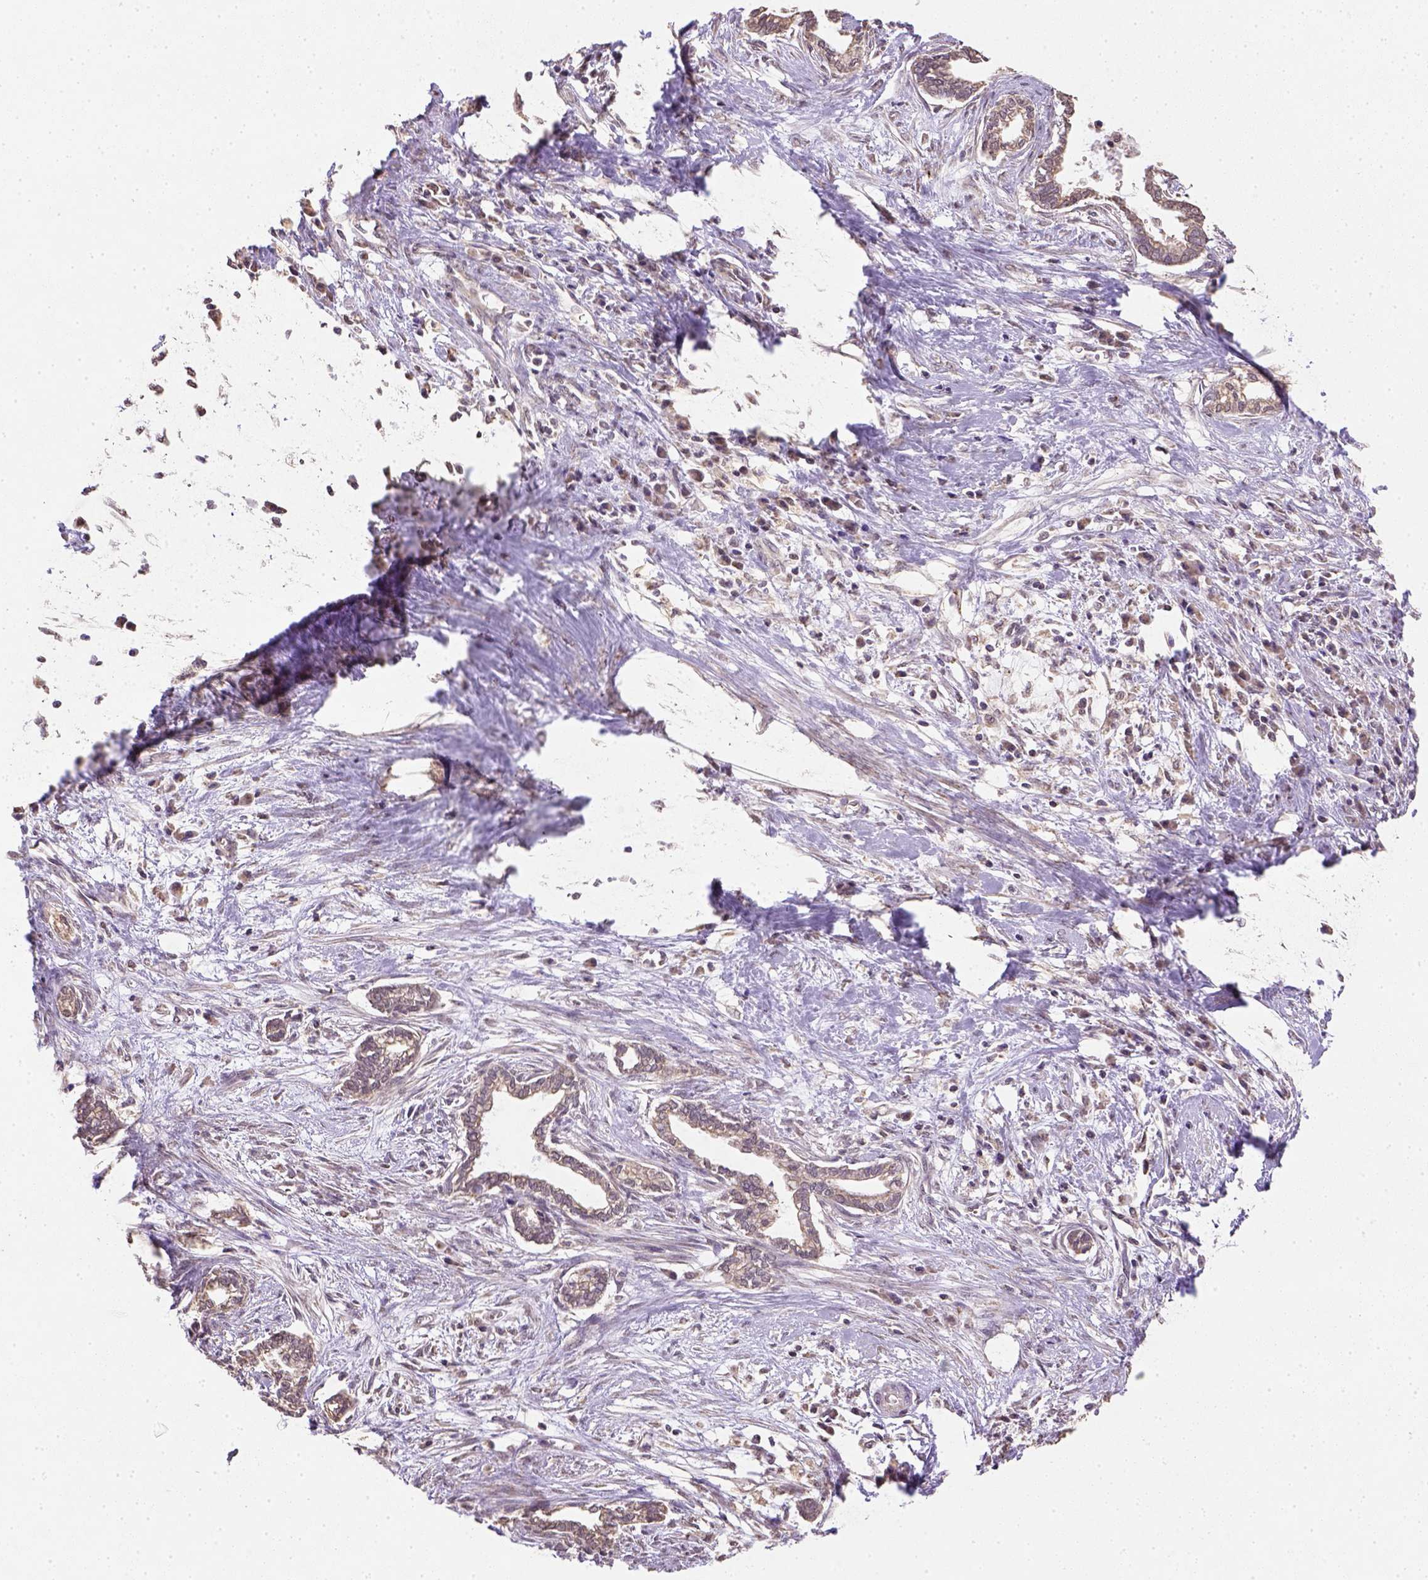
{"staining": {"intensity": "weak", "quantity": "25%-75%", "location": "cytoplasmic/membranous"}, "tissue": "cervical cancer", "cell_type": "Tumor cells", "image_type": "cancer", "snomed": [{"axis": "morphology", "description": "Adenocarcinoma, NOS"}, {"axis": "topography", "description": "Cervix"}], "caption": "Cervical cancer stained for a protein (brown) exhibits weak cytoplasmic/membranous positive staining in about 25%-75% of tumor cells.", "gene": "NUDT10", "patient": {"sex": "female", "age": 62}}